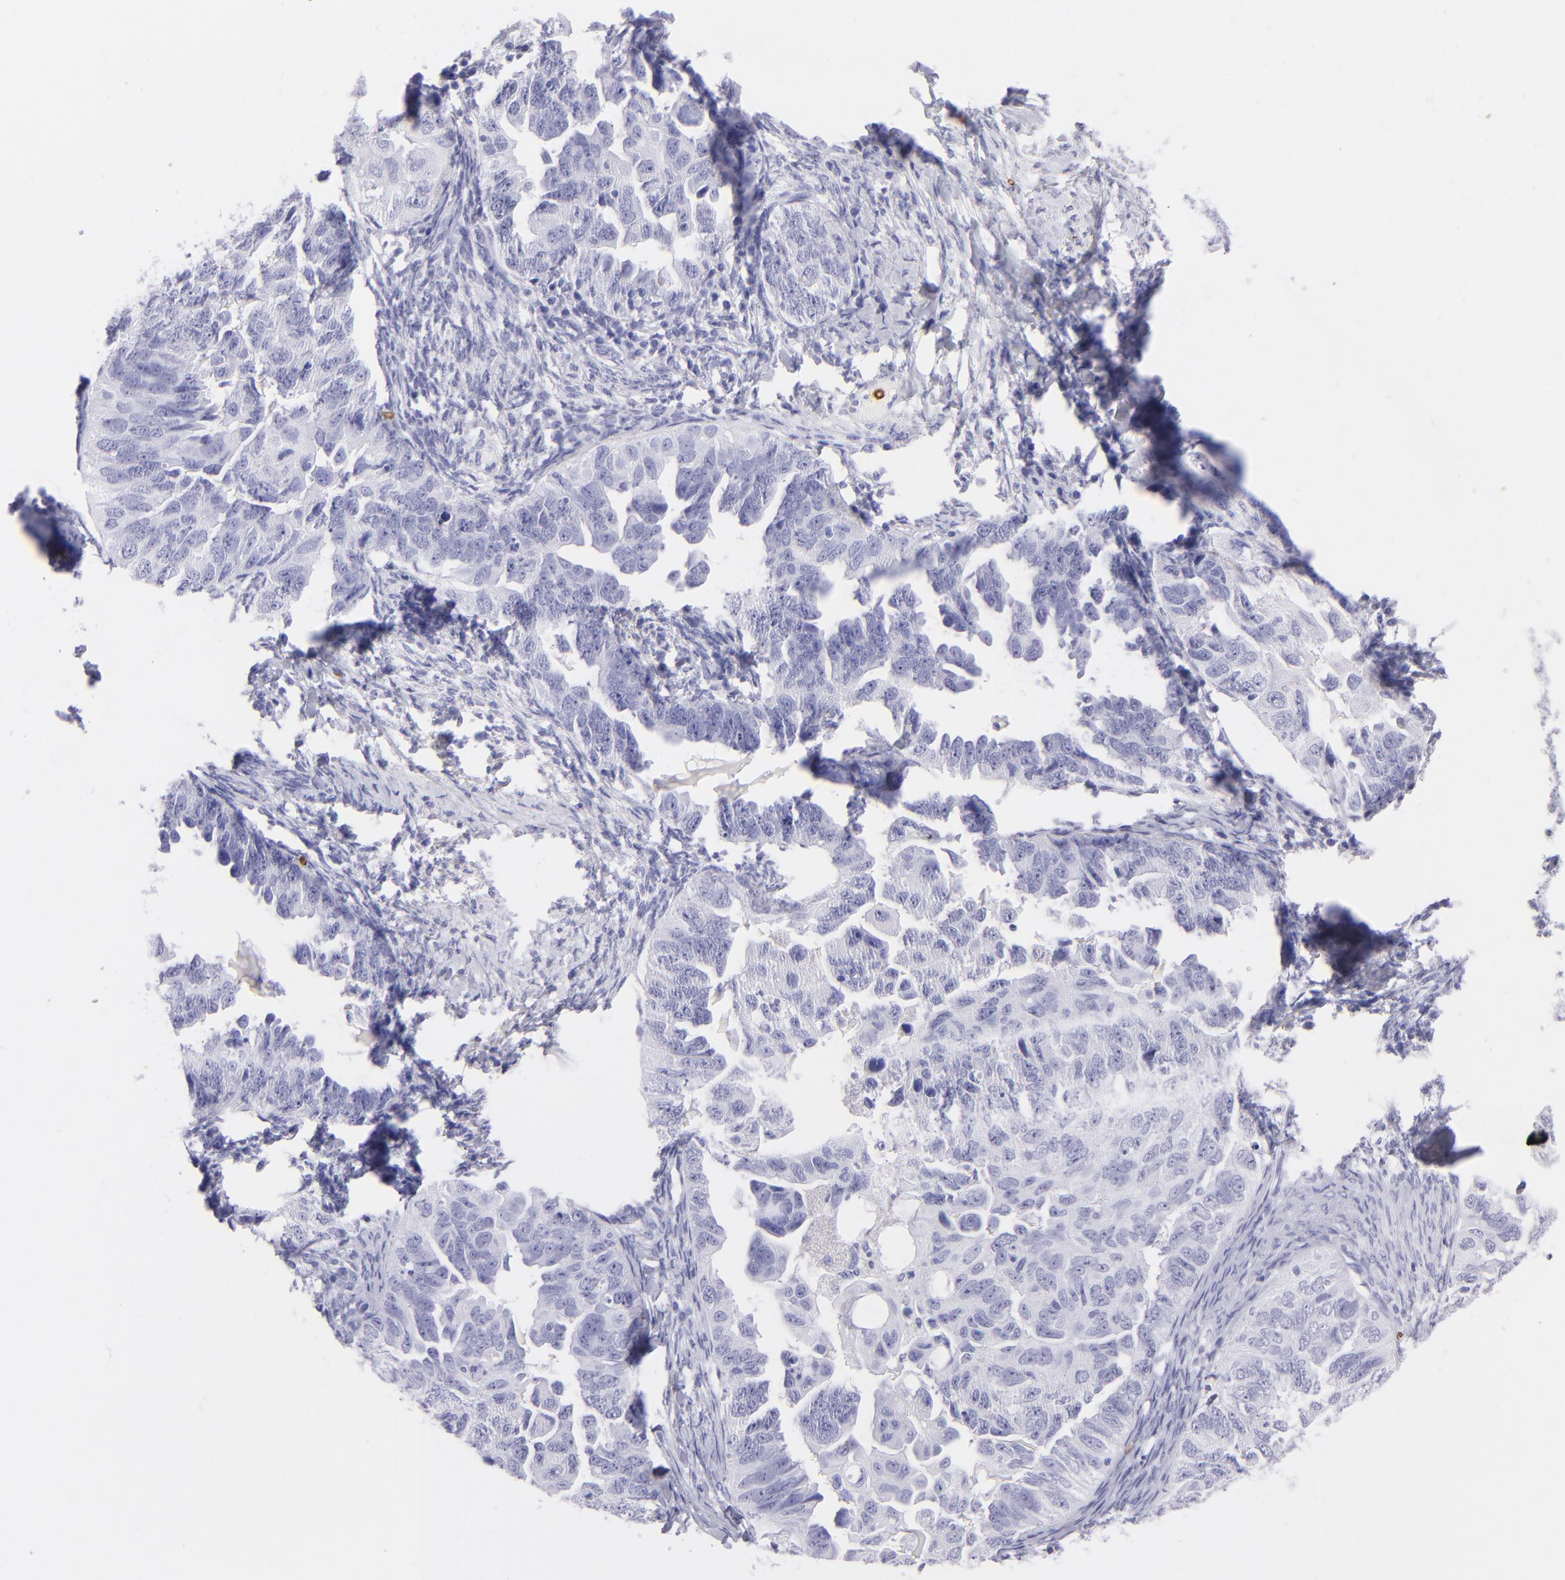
{"staining": {"intensity": "negative", "quantity": "none", "location": "none"}, "tissue": "ovarian cancer", "cell_type": "Tumor cells", "image_type": "cancer", "snomed": [{"axis": "morphology", "description": "Cystadenocarcinoma, serous, NOS"}, {"axis": "topography", "description": "Ovary"}], "caption": "Immunohistochemistry of human ovarian serous cystadenocarcinoma shows no expression in tumor cells. Nuclei are stained in blue.", "gene": "GYPA", "patient": {"sex": "female", "age": 82}}